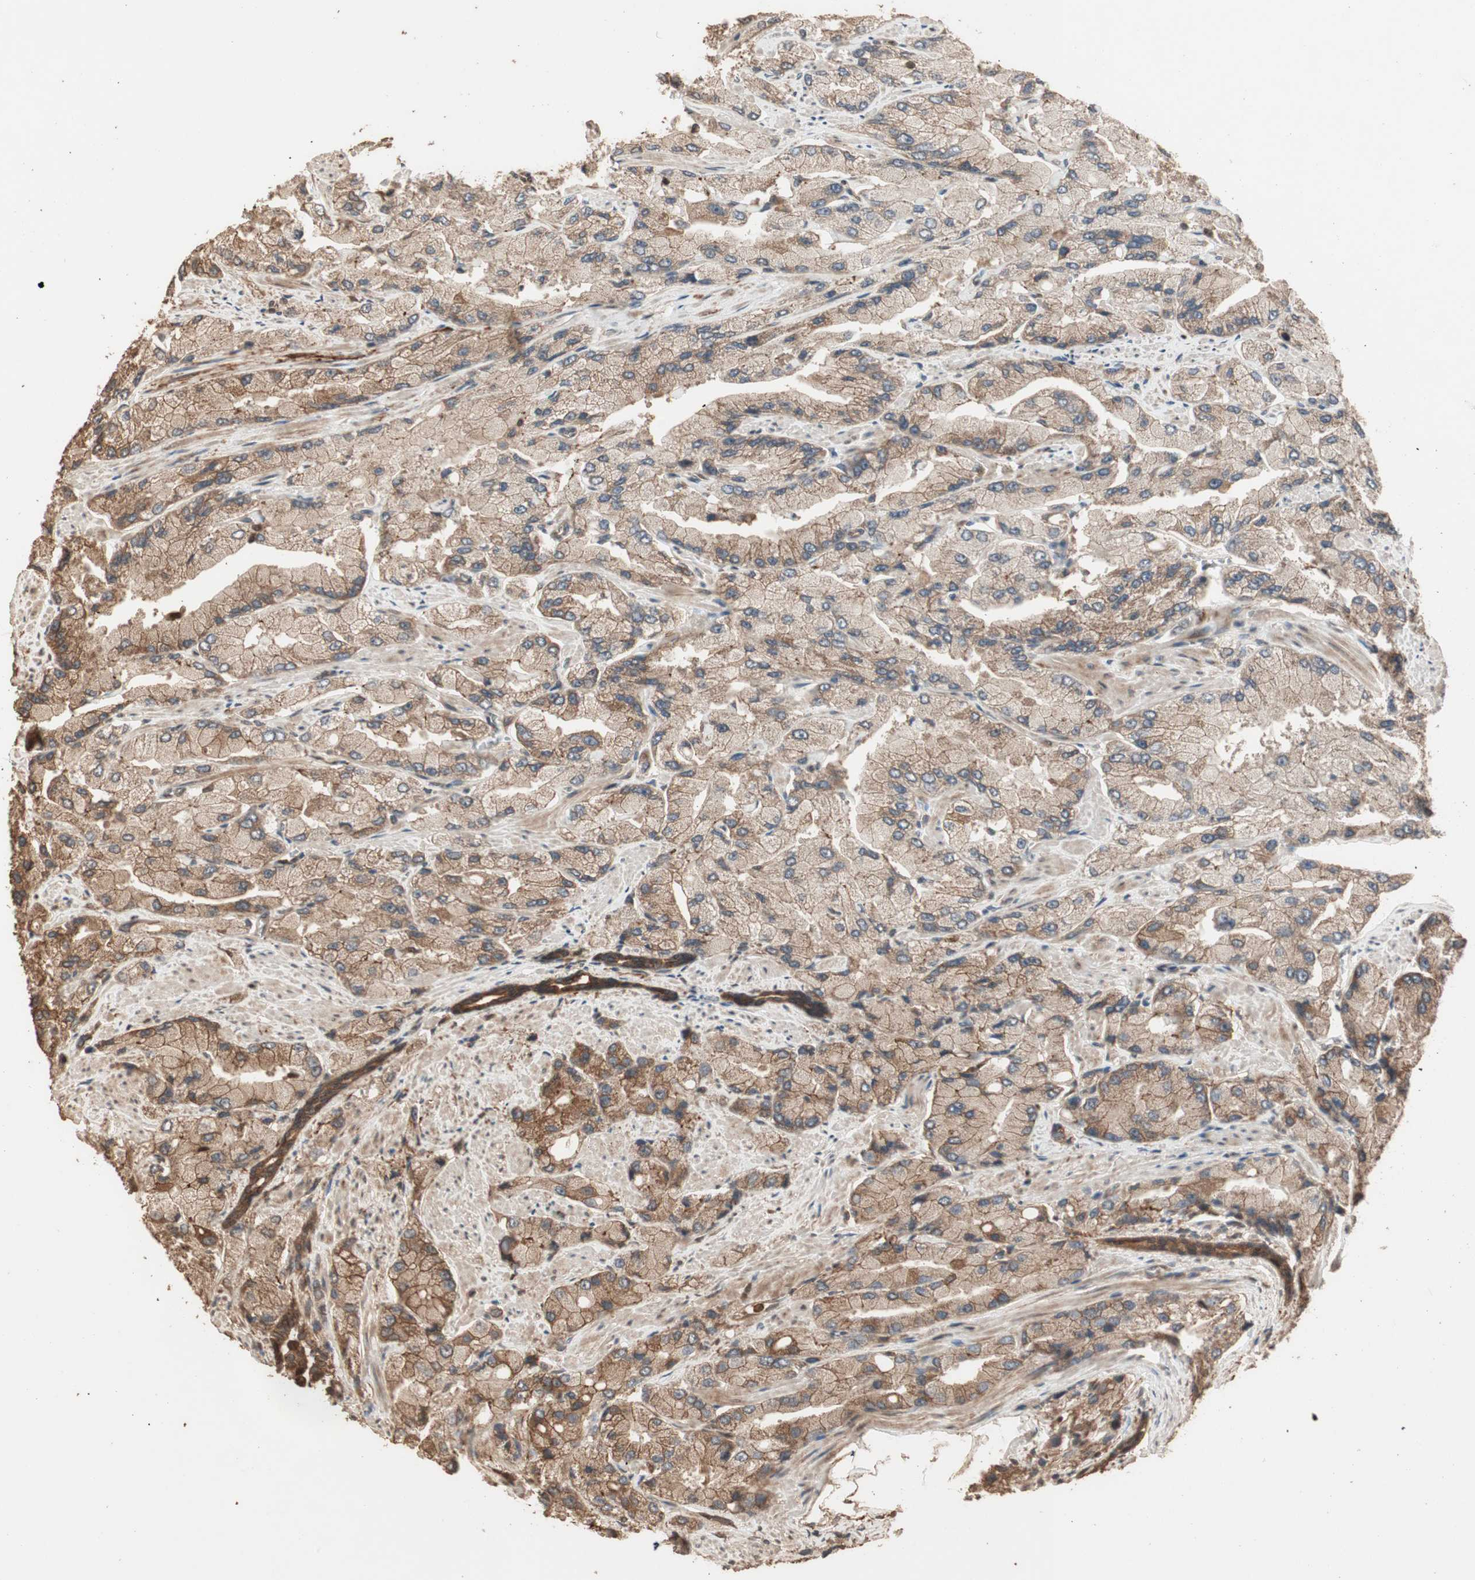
{"staining": {"intensity": "moderate", "quantity": ">75%", "location": "cytoplasmic/membranous"}, "tissue": "prostate cancer", "cell_type": "Tumor cells", "image_type": "cancer", "snomed": [{"axis": "morphology", "description": "Adenocarcinoma, High grade"}, {"axis": "topography", "description": "Prostate"}], "caption": "Prostate cancer (adenocarcinoma (high-grade)) was stained to show a protein in brown. There is medium levels of moderate cytoplasmic/membranous staining in approximately >75% of tumor cells.", "gene": "USP20", "patient": {"sex": "male", "age": 58}}